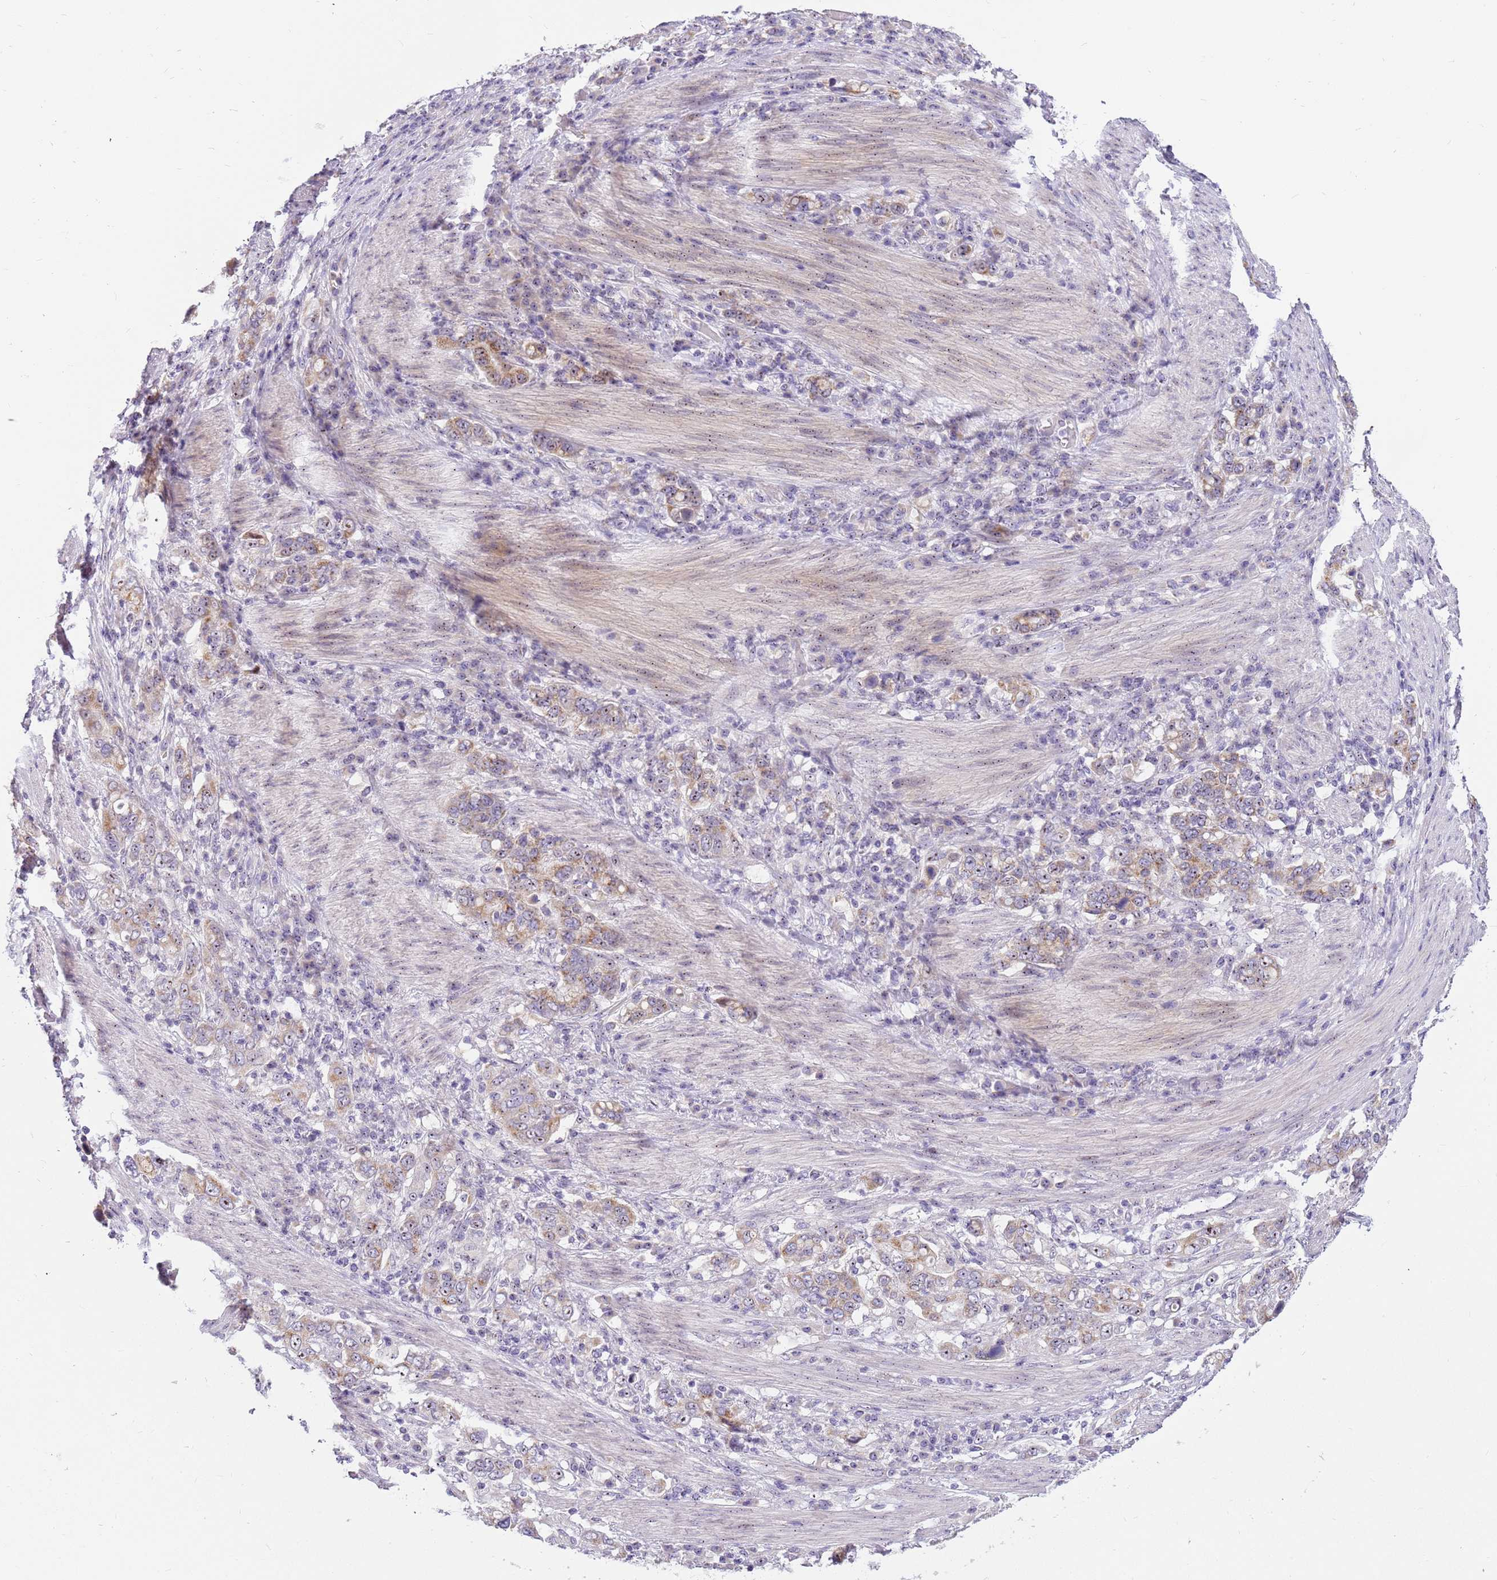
{"staining": {"intensity": "moderate", "quantity": ">75%", "location": "cytoplasmic/membranous,nuclear"}, "tissue": "stomach cancer", "cell_type": "Tumor cells", "image_type": "cancer", "snomed": [{"axis": "morphology", "description": "Adenocarcinoma, NOS"}, {"axis": "topography", "description": "Stomach, upper"}, {"axis": "topography", "description": "Stomach"}], "caption": "Stomach cancer (adenocarcinoma) stained for a protein reveals moderate cytoplasmic/membranous and nuclear positivity in tumor cells.", "gene": "DNAJA3", "patient": {"sex": "male", "age": 62}}